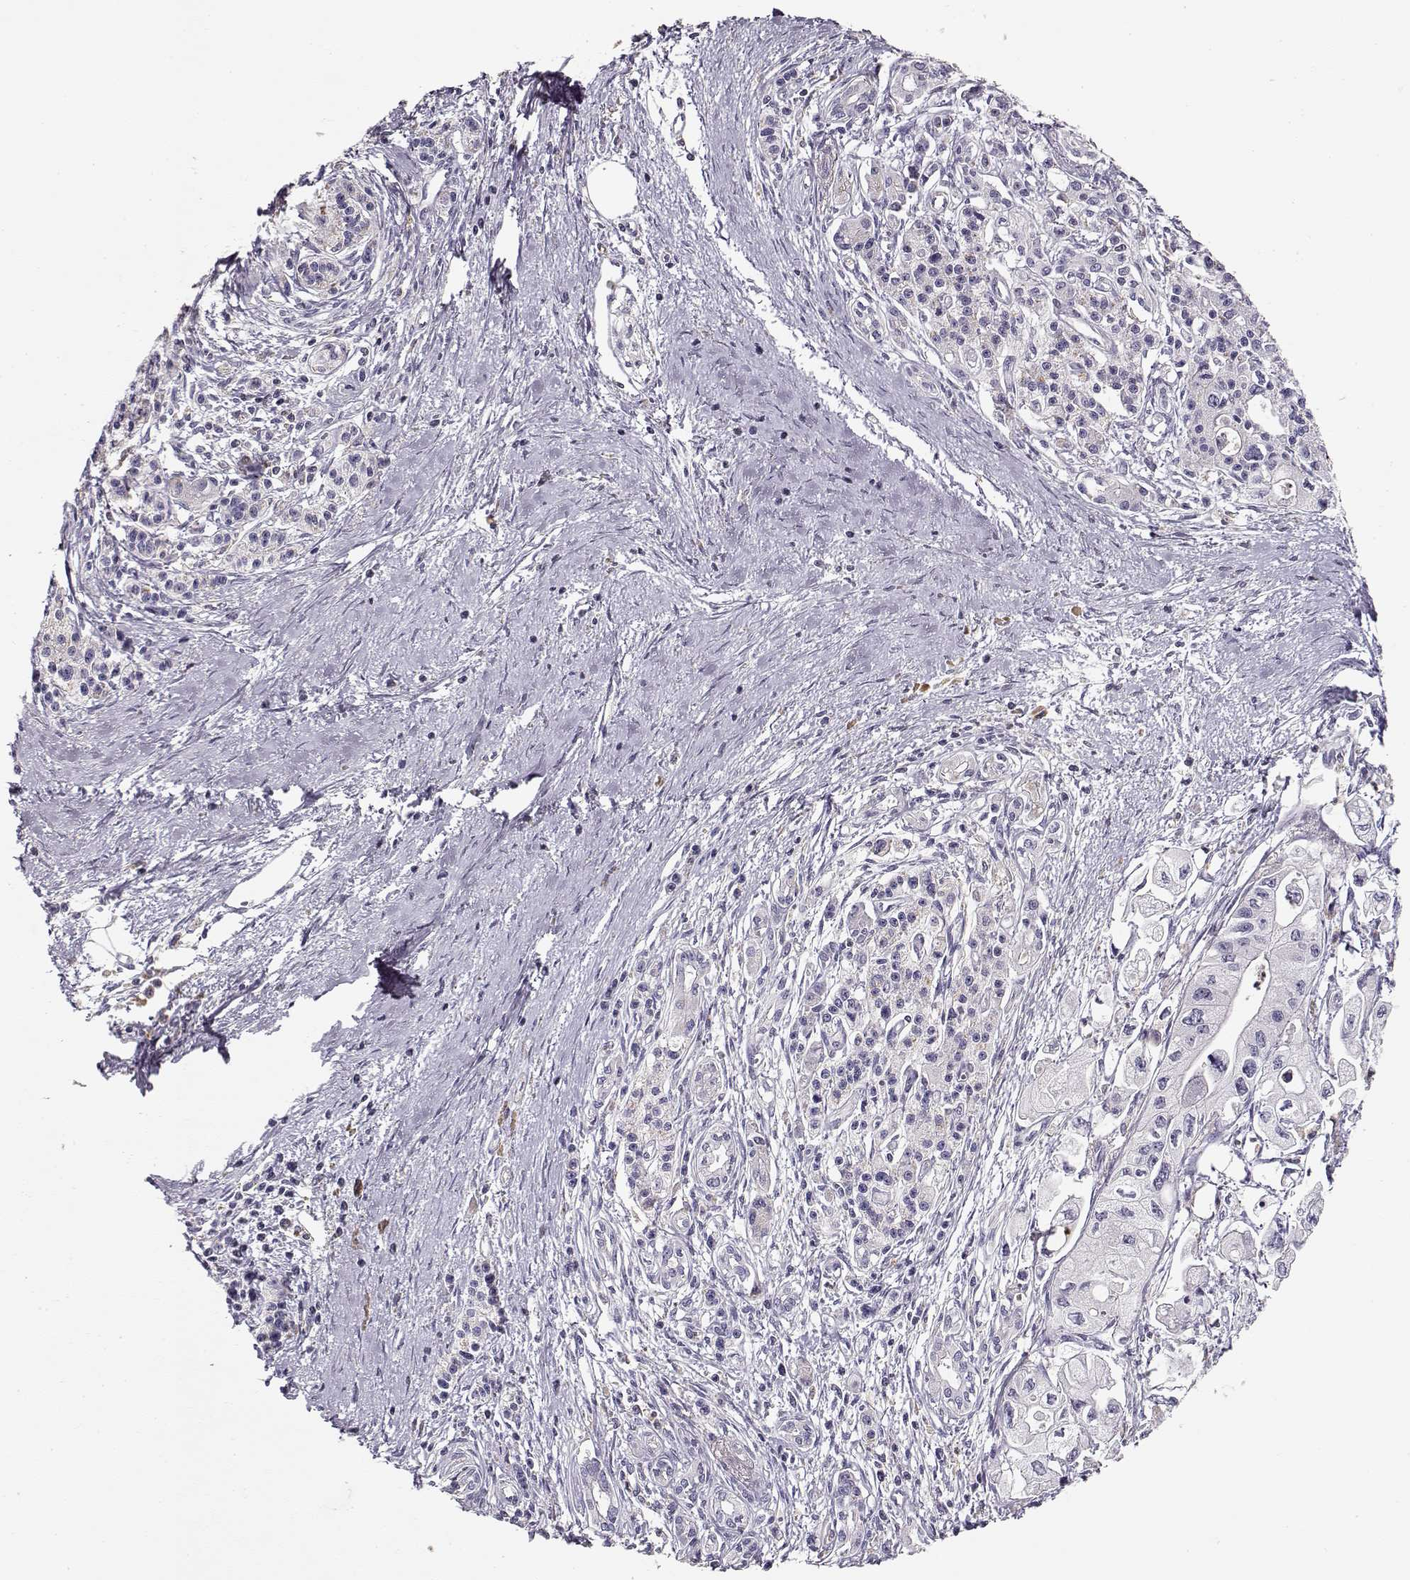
{"staining": {"intensity": "negative", "quantity": "none", "location": "none"}, "tissue": "pancreatic cancer", "cell_type": "Tumor cells", "image_type": "cancer", "snomed": [{"axis": "morphology", "description": "Adenocarcinoma, NOS"}, {"axis": "topography", "description": "Pancreas"}], "caption": "Immunohistochemistry (IHC) of human pancreatic adenocarcinoma displays no positivity in tumor cells.", "gene": "VAV1", "patient": {"sex": "male", "age": 70}}